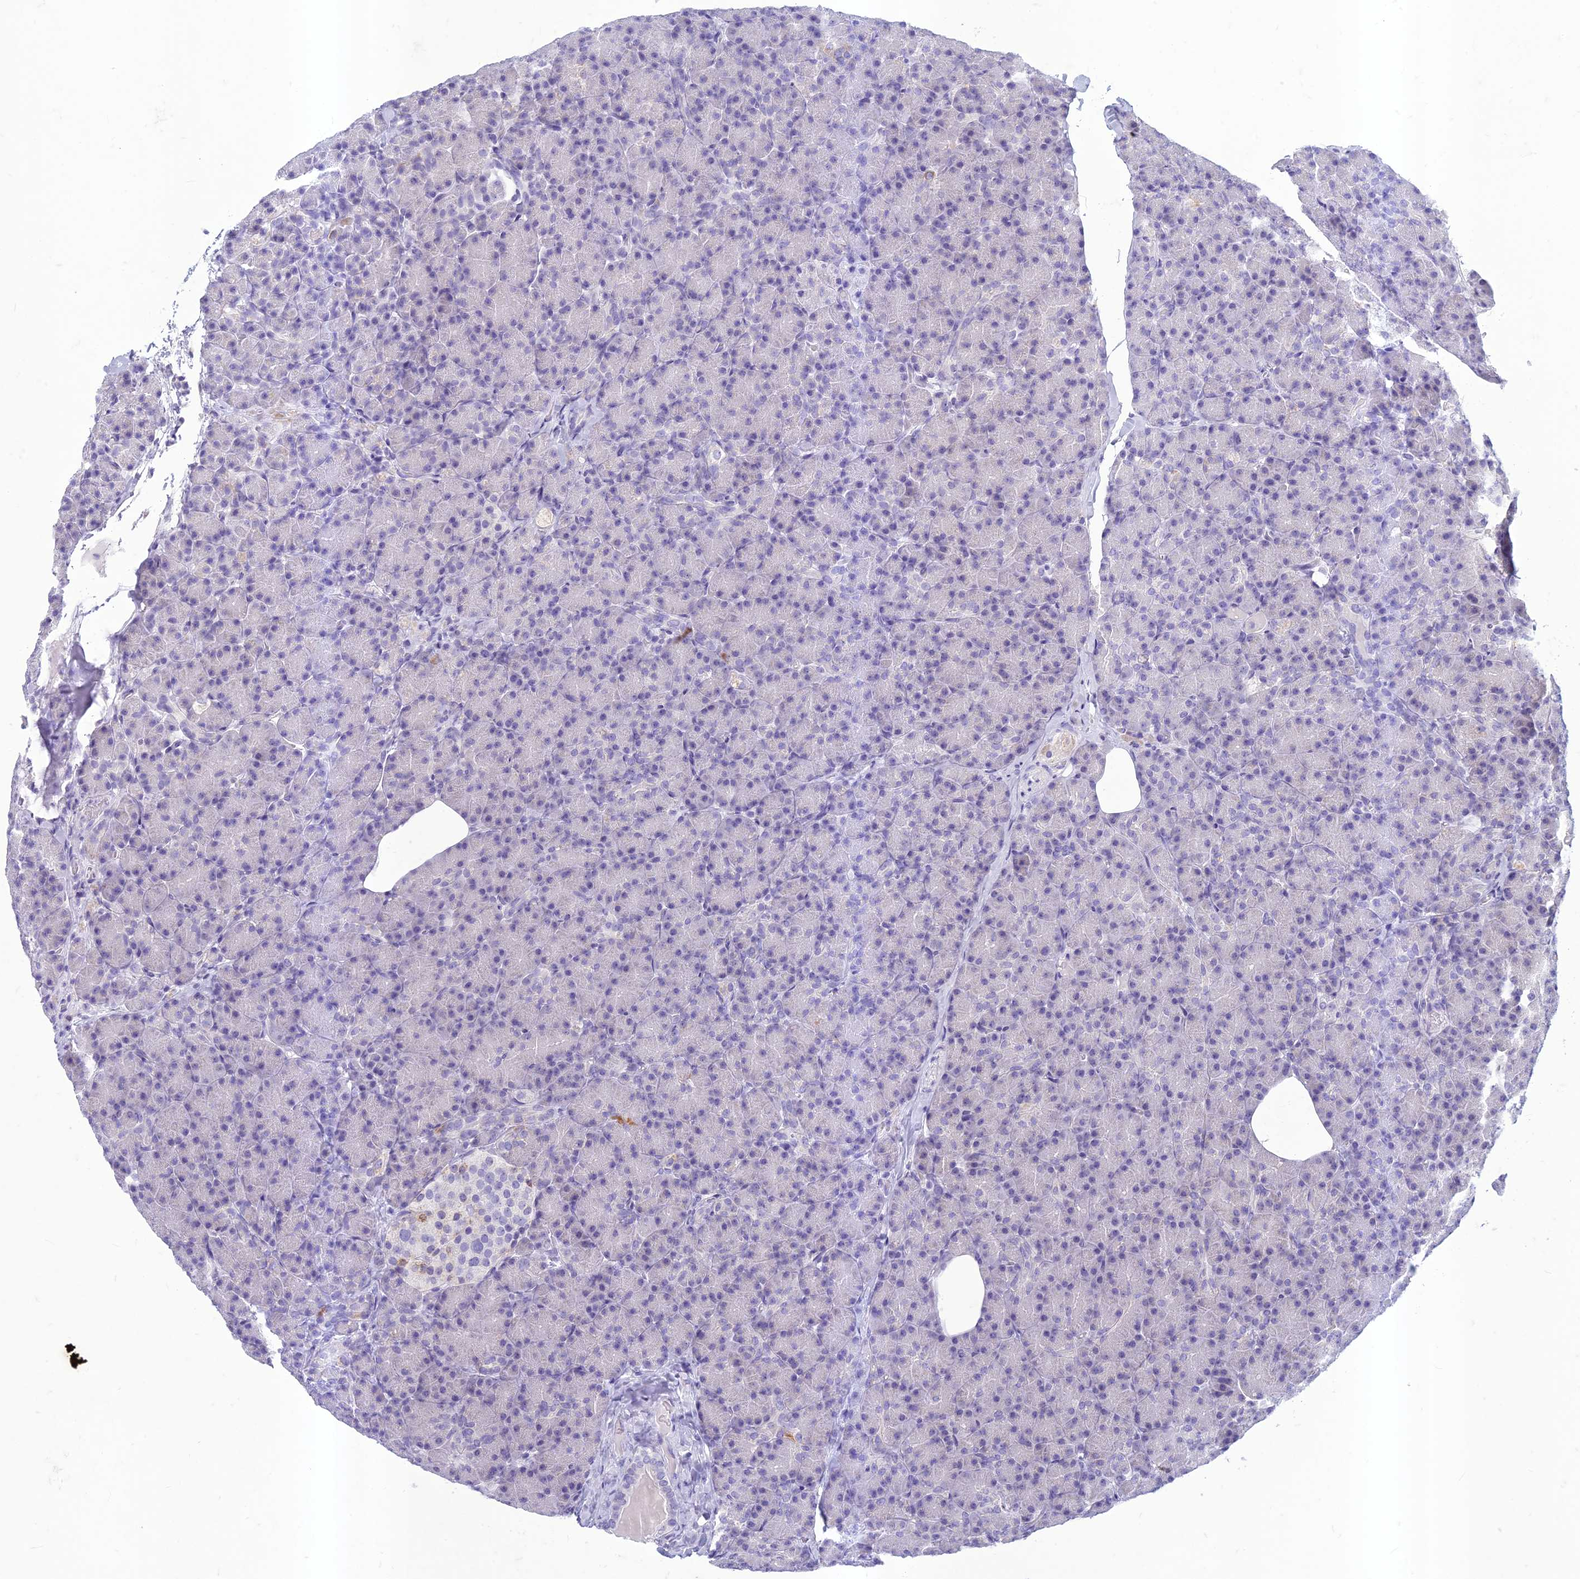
{"staining": {"intensity": "negative", "quantity": "none", "location": "none"}, "tissue": "pancreas", "cell_type": "Exocrine glandular cells", "image_type": "normal", "snomed": [{"axis": "morphology", "description": "Normal tissue, NOS"}, {"axis": "topography", "description": "Pancreas"}], "caption": "An immunohistochemistry photomicrograph of benign pancreas is shown. There is no staining in exocrine glandular cells of pancreas. Nuclei are stained in blue.", "gene": "HIGD1A", "patient": {"sex": "female", "age": 43}}